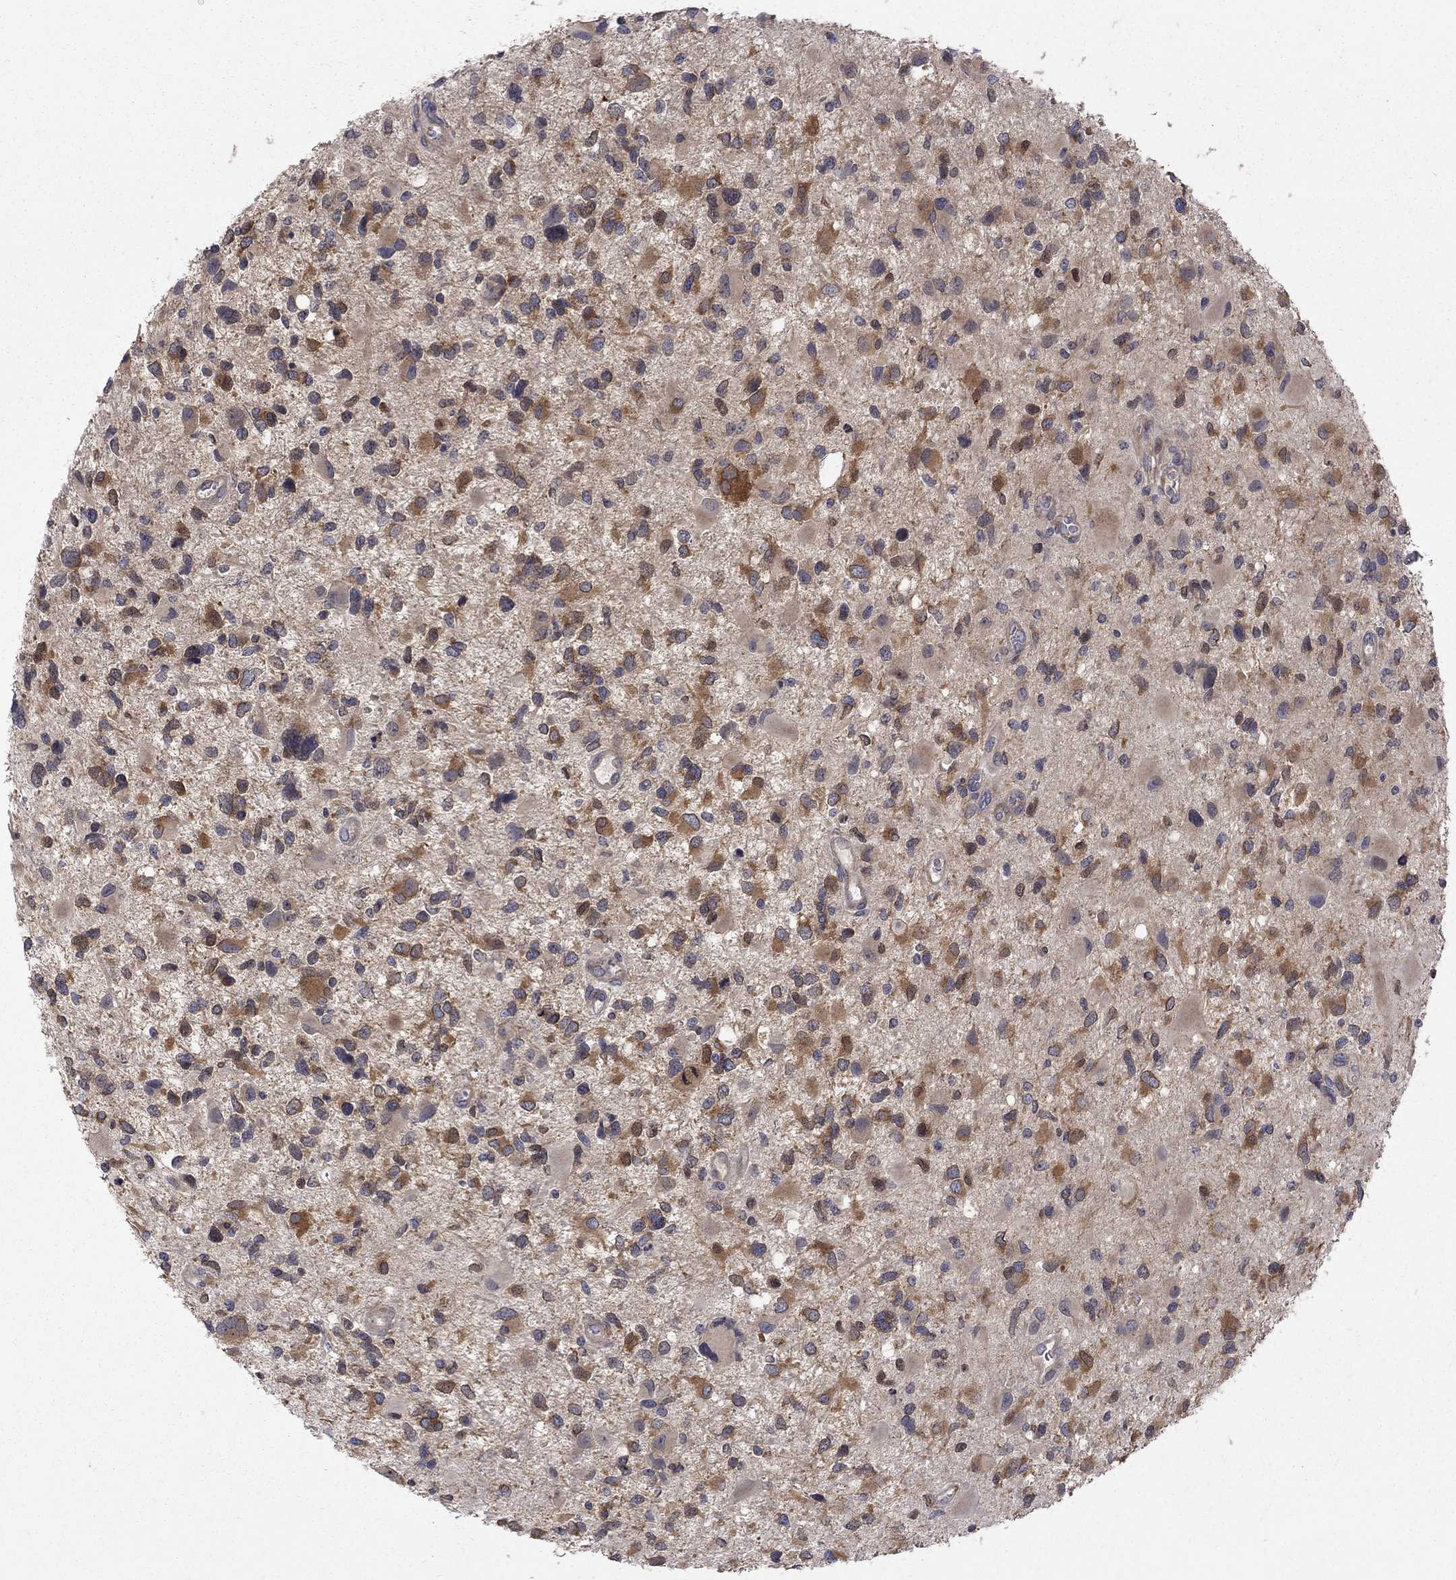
{"staining": {"intensity": "moderate", "quantity": "25%-75%", "location": "cytoplasmic/membranous"}, "tissue": "glioma", "cell_type": "Tumor cells", "image_type": "cancer", "snomed": [{"axis": "morphology", "description": "Glioma, malignant, Low grade"}, {"axis": "topography", "description": "Brain"}], "caption": "Immunohistochemistry (DAB) staining of glioma displays moderate cytoplasmic/membranous protein positivity in approximately 25%-75% of tumor cells. (DAB (3,3'-diaminobenzidine) IHC with brightfield microscopy, high magnification).", "gene": "SH2B1", "patient": {"sex": "female", "age": 32}}